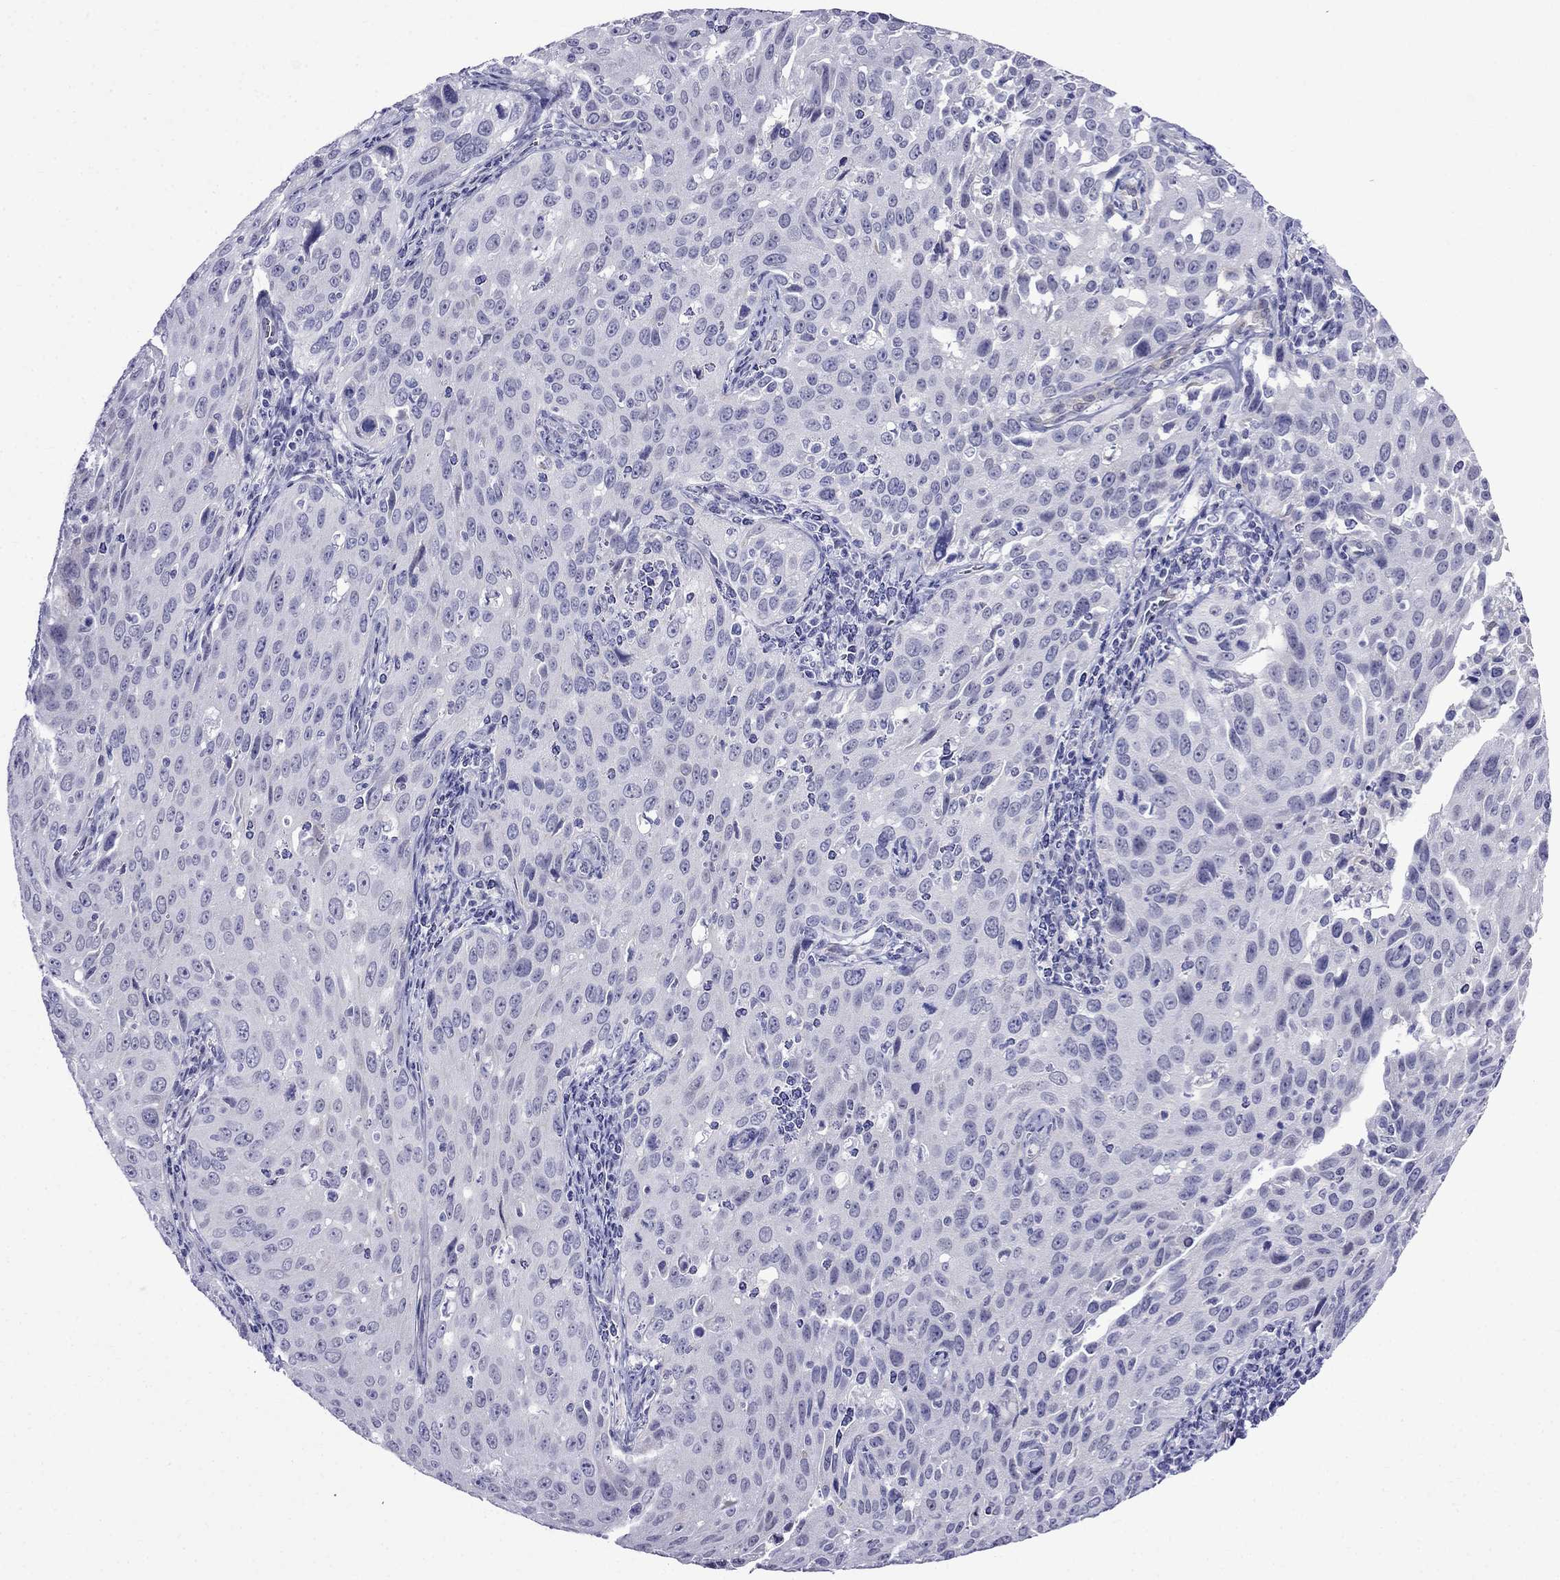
{"staining": {"intensity": "negative", "quantity": "none", "location": "none"}, "tissue": "cervical cancer", "cell_type": "Tumor cells", "image_type": "cancer", "snomed": [{"axis": "morphology", "description": "Squamous cell carcinoma, NOS"}, {"axis": "topography", "description": "Cervix"}], "caption": "Human cervical cancer stained for a protein using immunohistochemistry demonstrates no expression in tumor cells.", "gene": "MGP", "patient": {"sex": "female", "age": 26}}